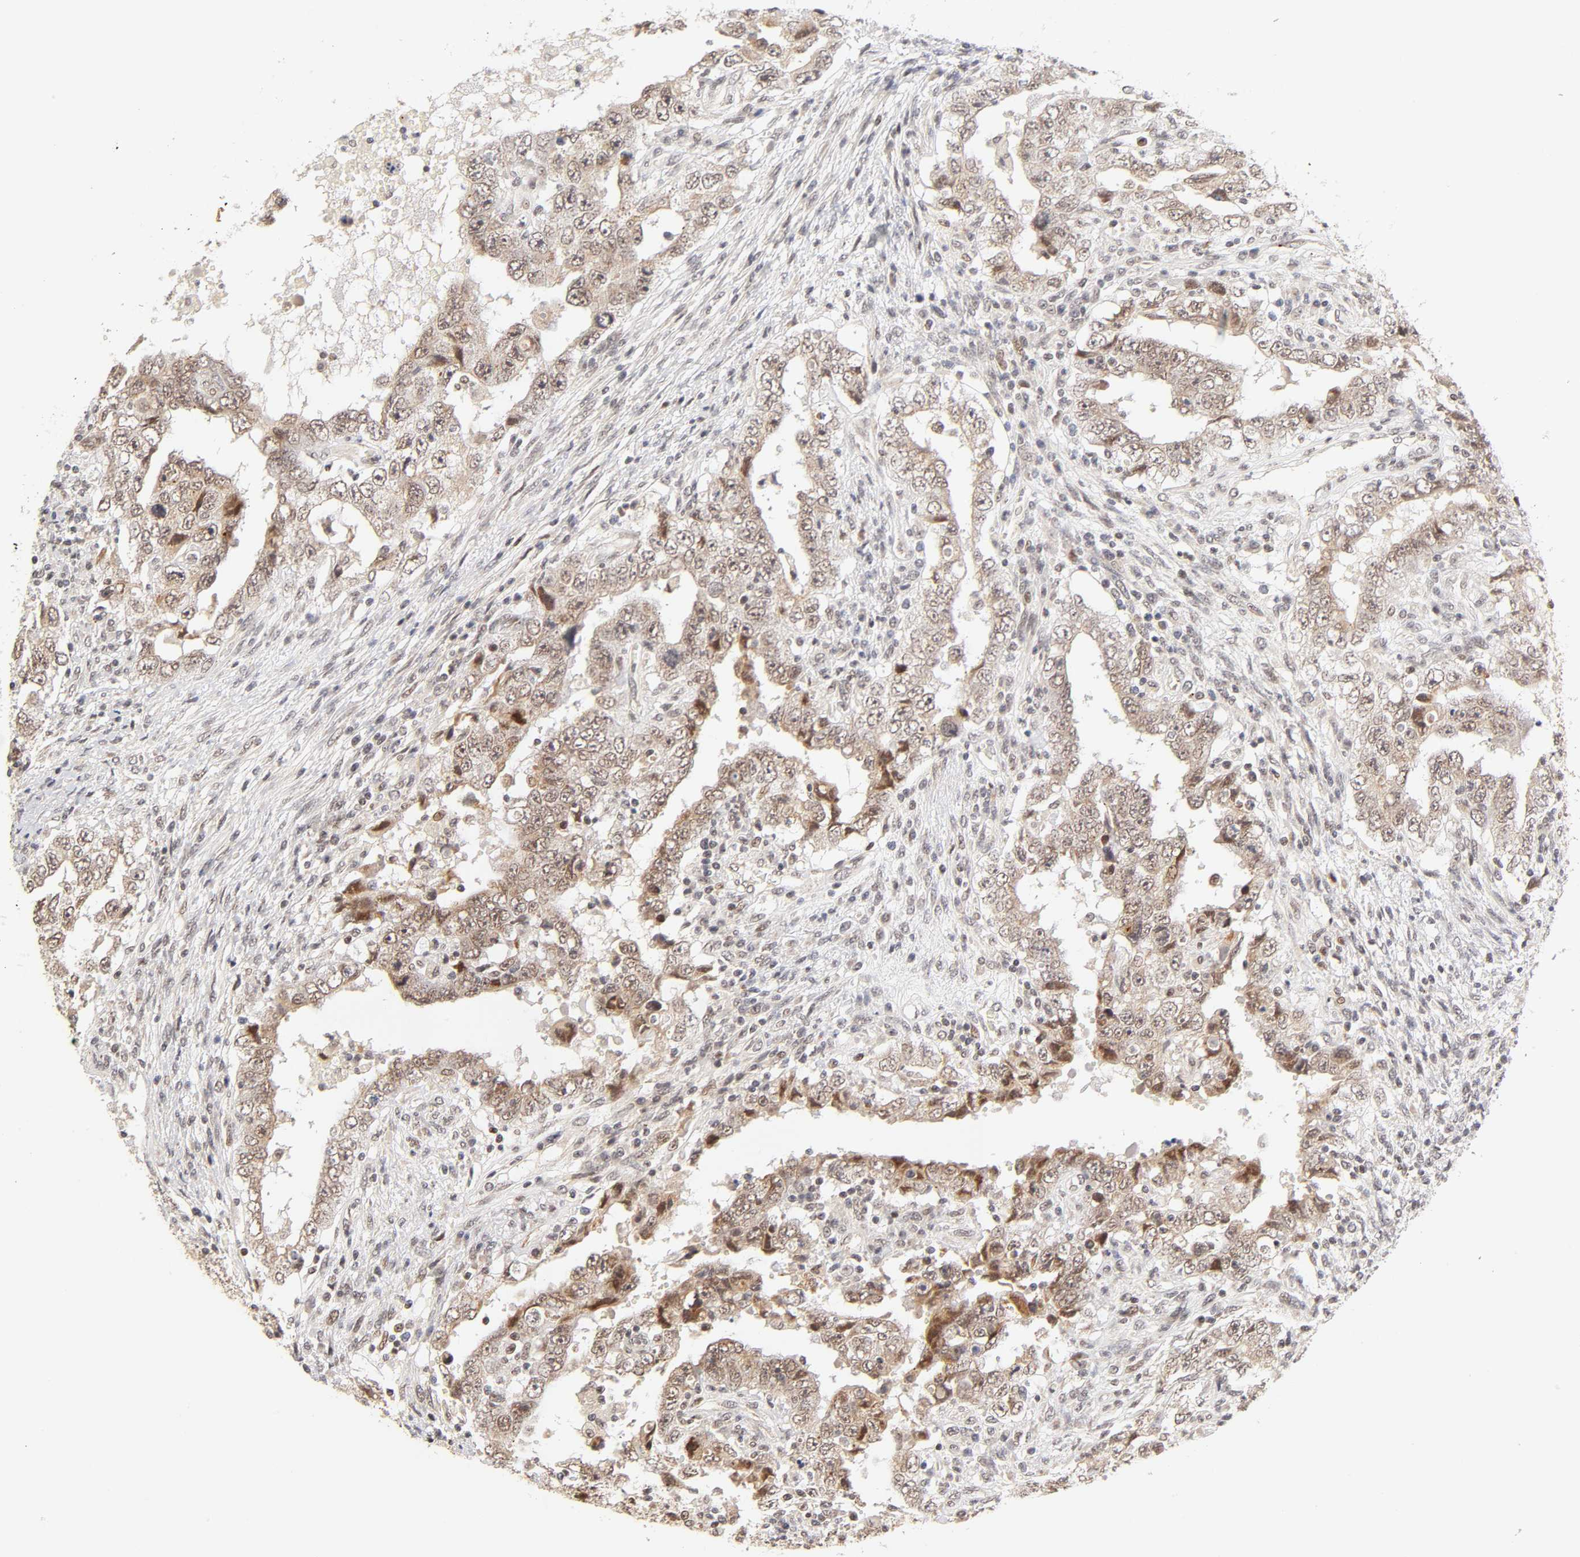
{"staining": {"intensity": "moderate", "quantity": ">75%", "location": "cytoplasmic/membranous,nuclear"}, "tissue": "testis cancer", "cell_type": "Tumor cells", "image_type": "cancer", "snomed": [{"axis": "morphology", "description": "Carcinoma, Embryonal, NOS"}, {"axis": "topography", "description": "Testis"}], "caption": "The photomicrograph exhibits staining of testis cancer, revealing moderate cytoplasmic/membranous and nuclear protein expression (brown color) within tumor cells.", "gene": "TAF10", "patient": {"sex": "male", "age": 26}}